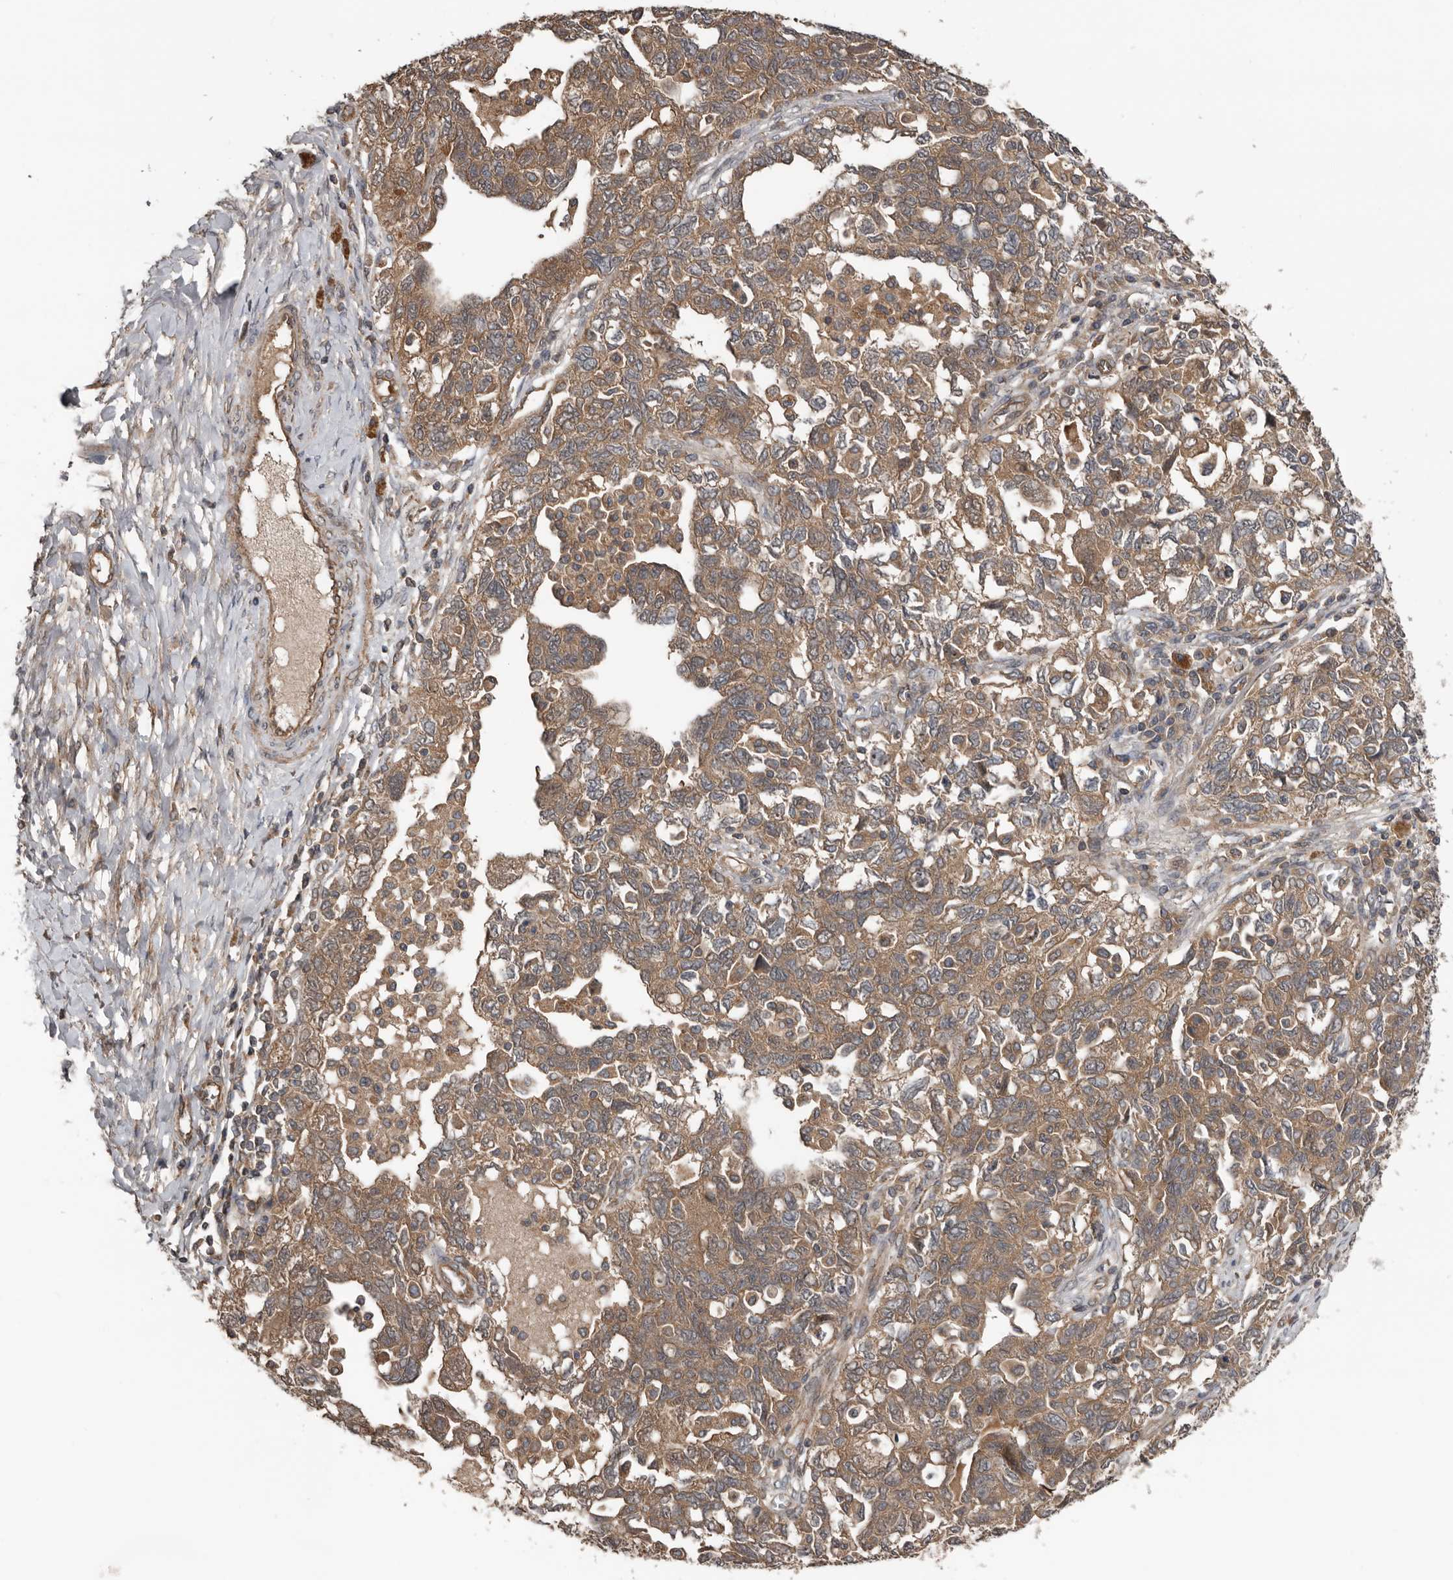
{"staining": {"intensity": "moderate", "quantity": ">75%", "location": "cytoplasmic/membranous"}, "tissue": "ovarian cancer", "cell_type": "Tumor cells", "image_type": "cancer", "snomed": [{"axis": "morphology", "description": "Carcinoma, NOS"}, {"axis": "morphology", "description": "Cystadenocarcinoma, serous, NOS"}, {"axis": "topography", "description": "Ovary"}], "caption": "Moderate cytoplasmic/membranous staining for a protein is appreciated in about >75% of tumor cells of ovarian serous cystadenocarcinoma using IHC.", "gene": "DNAJB4", "patient": {"sex": "female", "age": 69}}